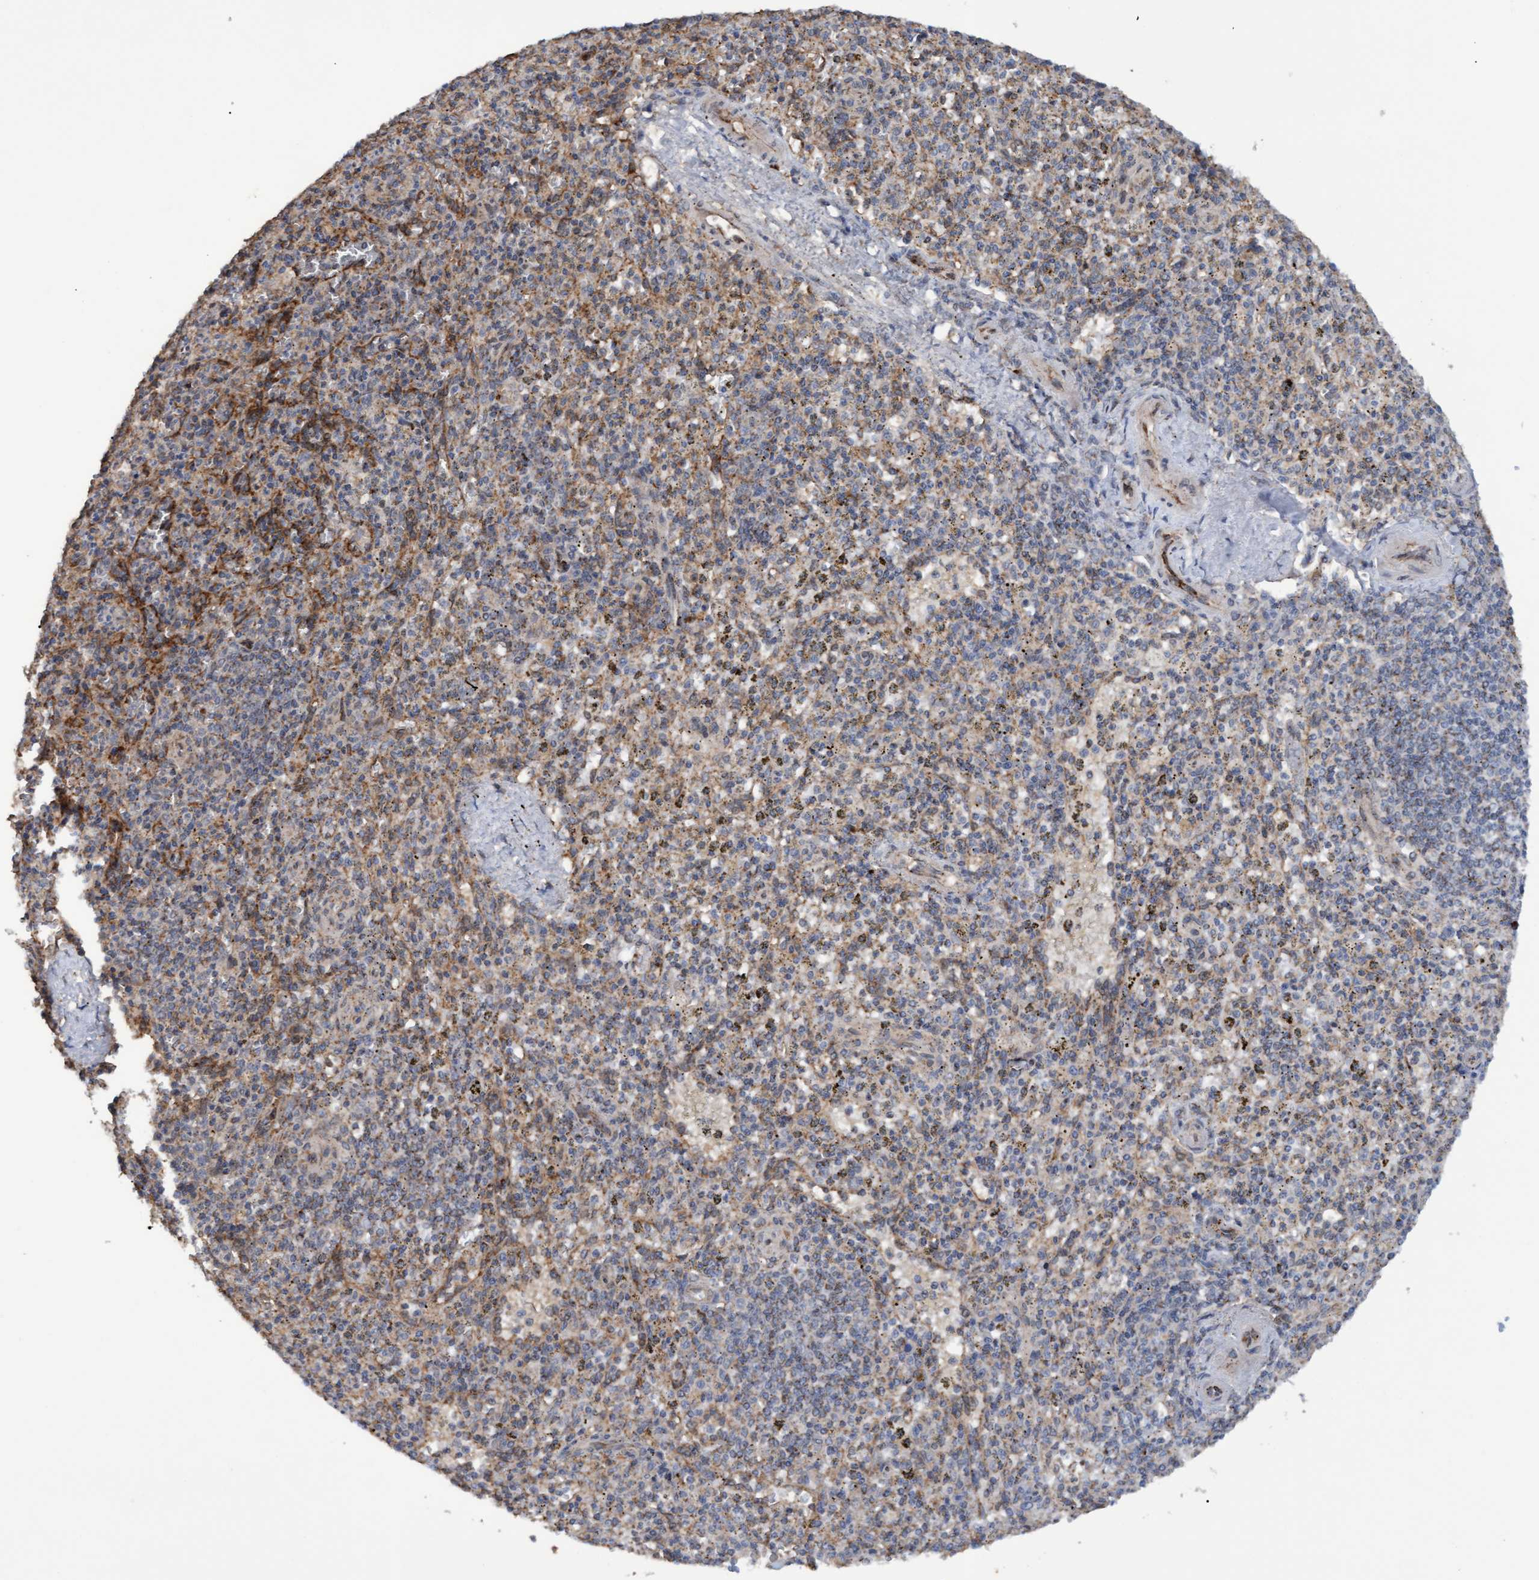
{"staining": {"intensity": "weak", "quantity": "25%-75%", "location": "cytoplasmic/membranous"}, "tissue": "spleen", "cell_type": "Cells in red pulp", "image_type": "normal", "snomed": [{"axis": "morphology", "description": "Normal tissue, NOS"}, {"axis": "topography", "description": "Spleen"}], "caption": "The immunohistochemical stain labels weak cytoplasmic/membranous expression in cells in red pulp of unremarkable spleen. (brown staining indicates protein expression, while blue staining denotes nuclei).", "gene": "MGLL", "patient": {"sex": "male", "age": 72}}